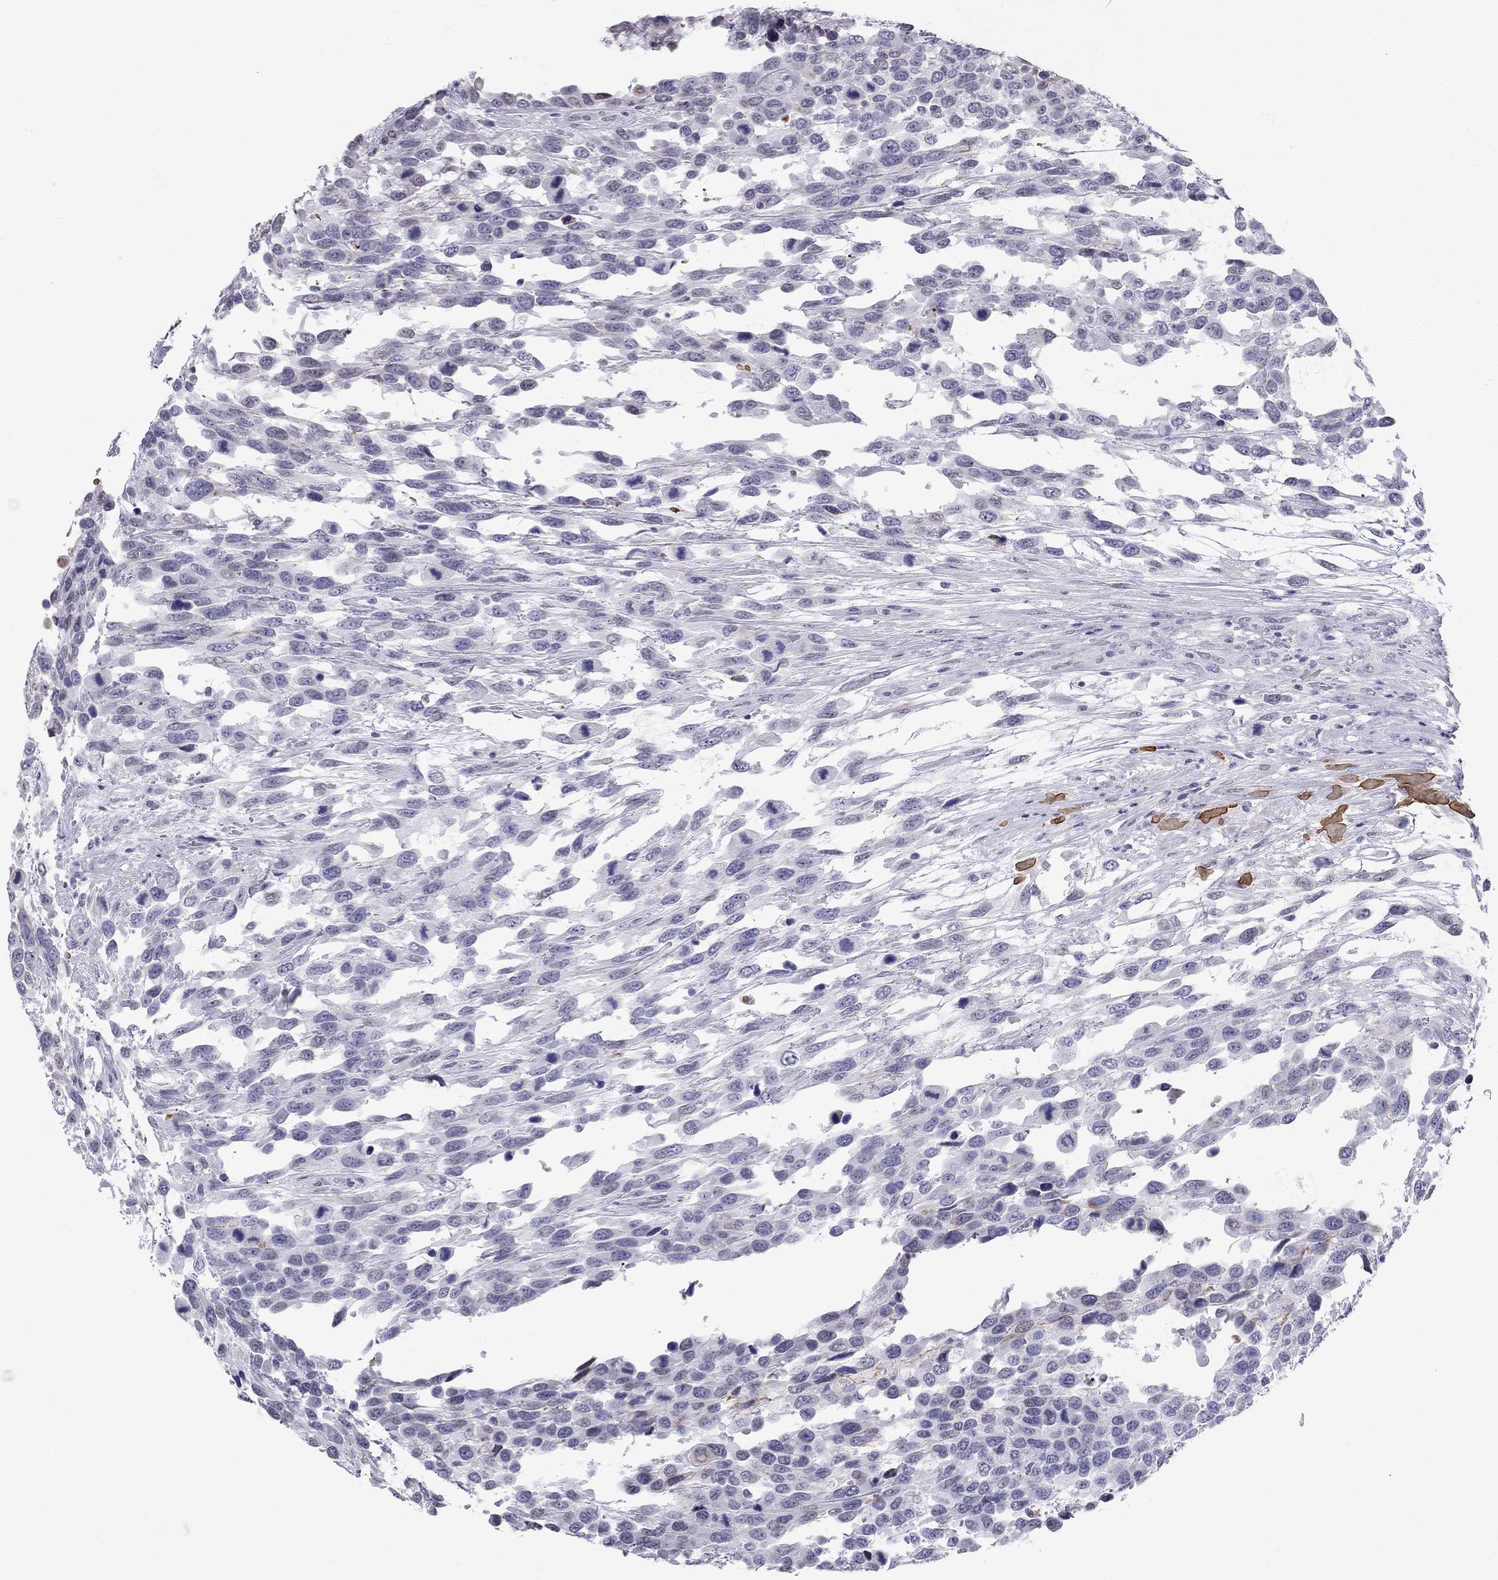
{"staining": {"intensity": "moderate", "quantity": "<25%", "location": "cytoplasmic/membranous"}, "tissue": "urothelial cancer", "cell_type": "Tumor cells", "image_type": "cancer", "snomed": [{"axis": "morphology", "description": "Urothelial carcinoma, High grade"}, {"axis": "topography", "description": "Urinary bladder"}], "caption": "Protein analysis of urothelial cancer tissue shows moderate cytoplasmic/membranous staining in approximately <25% of tumor cells.", "gene": "MUC15", "patient": {"sex": "female", "age": 70}}